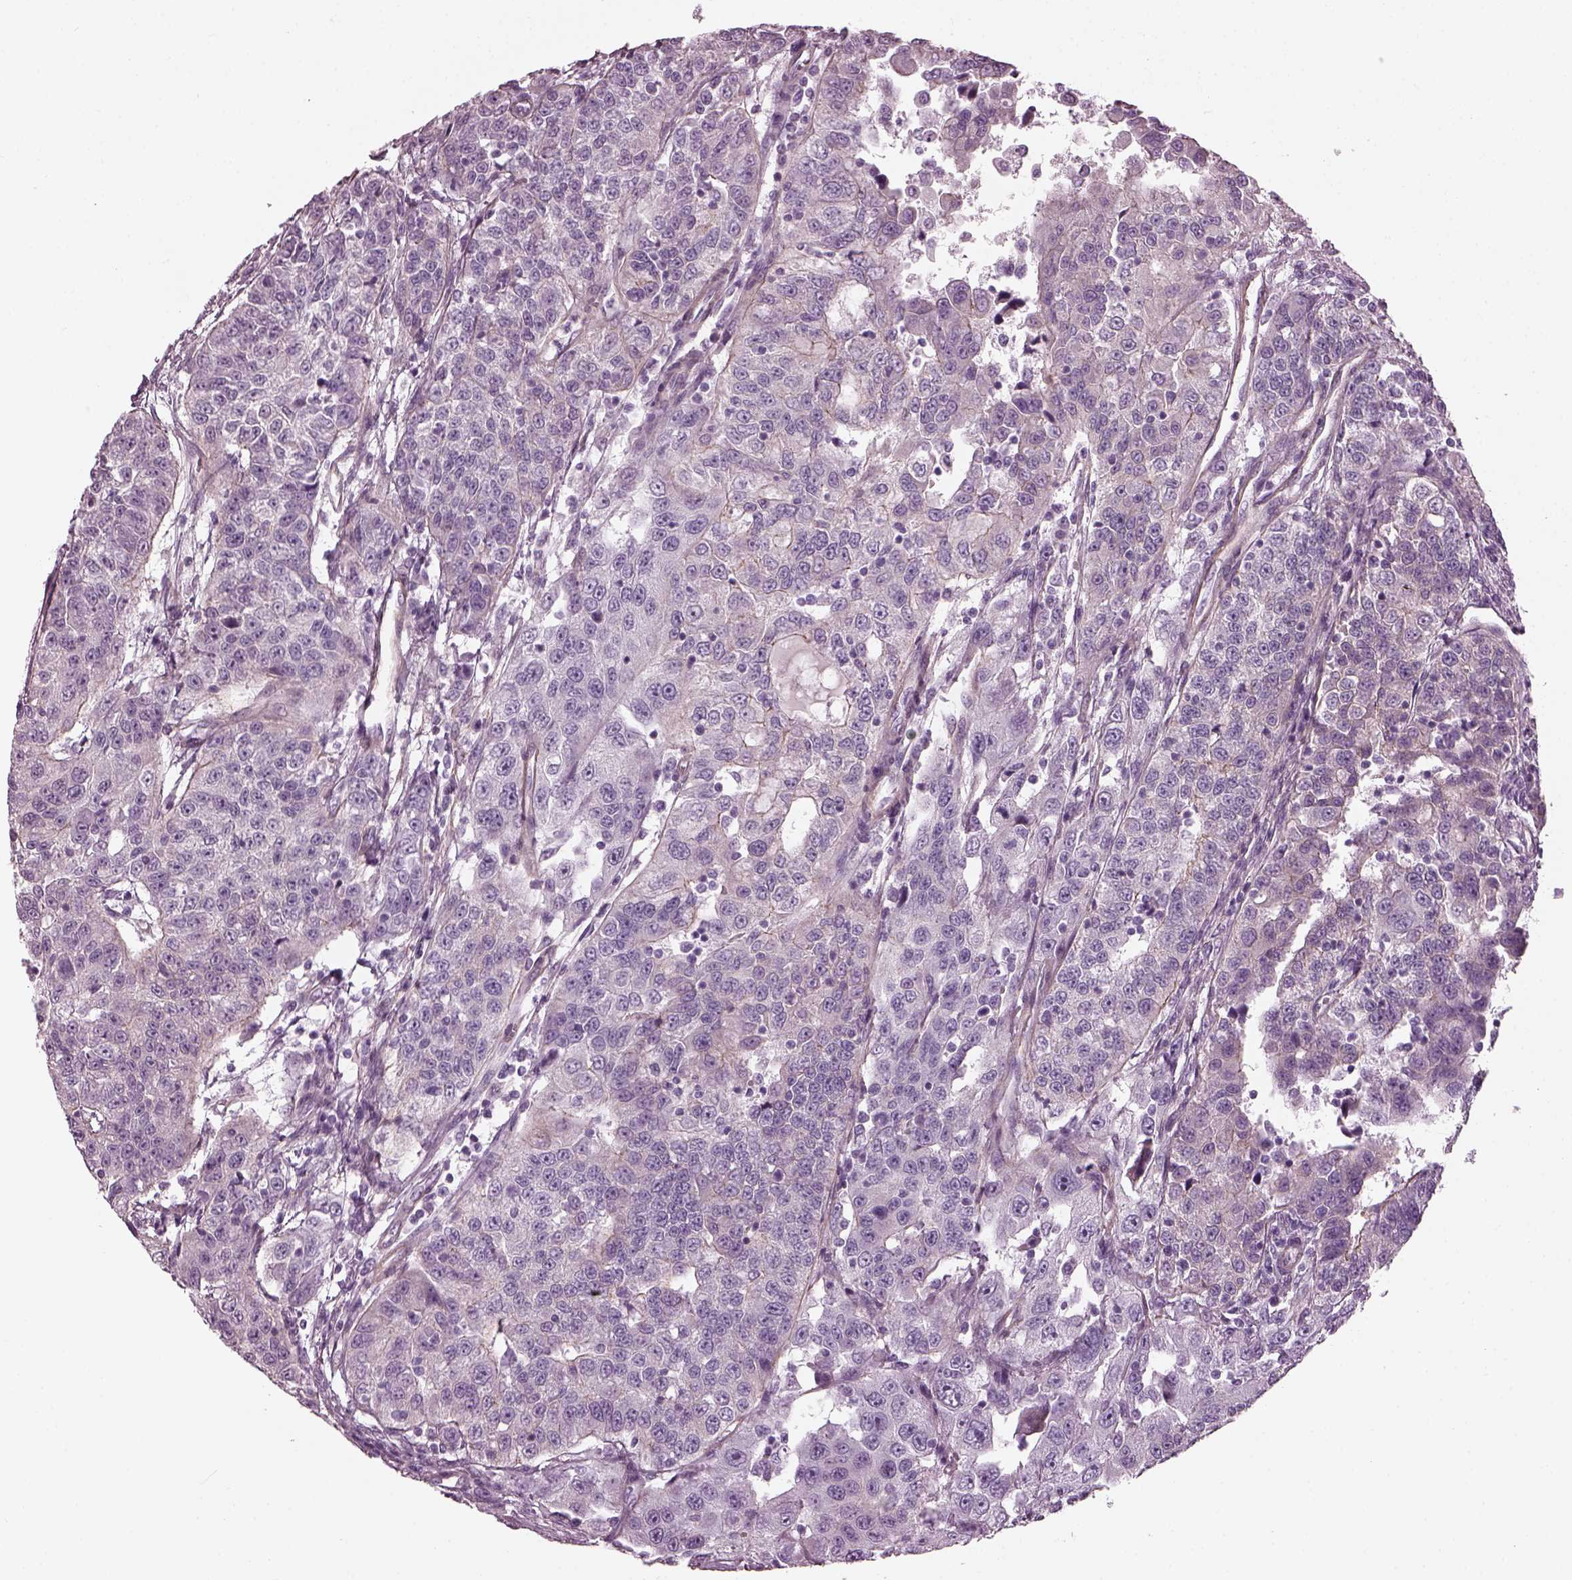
{"staining": {"intensity": "negative", "quantity": "none", "location": "none"}, "tissue": "urothelial cancer", "cell_type": "Tumor cells", "image_type": "cancer", "snomed": [{"axis": "morphology", "description": "Urothelial carcinoma, NOS"}, {"axis": "morphology", "description": "Urothelial carcinoma, High grade"}, {"axis": "topography", "description": "Urinary bladder"}], "caption": "The image shows no staining of tumor cells in urothelial cancer. (DAB (3,3'-diaminobenzidine) immunohistochemistry (IHC), high magnification).", "gene": "BFSP1", "patient": {"sex": "female", "age": 73}}